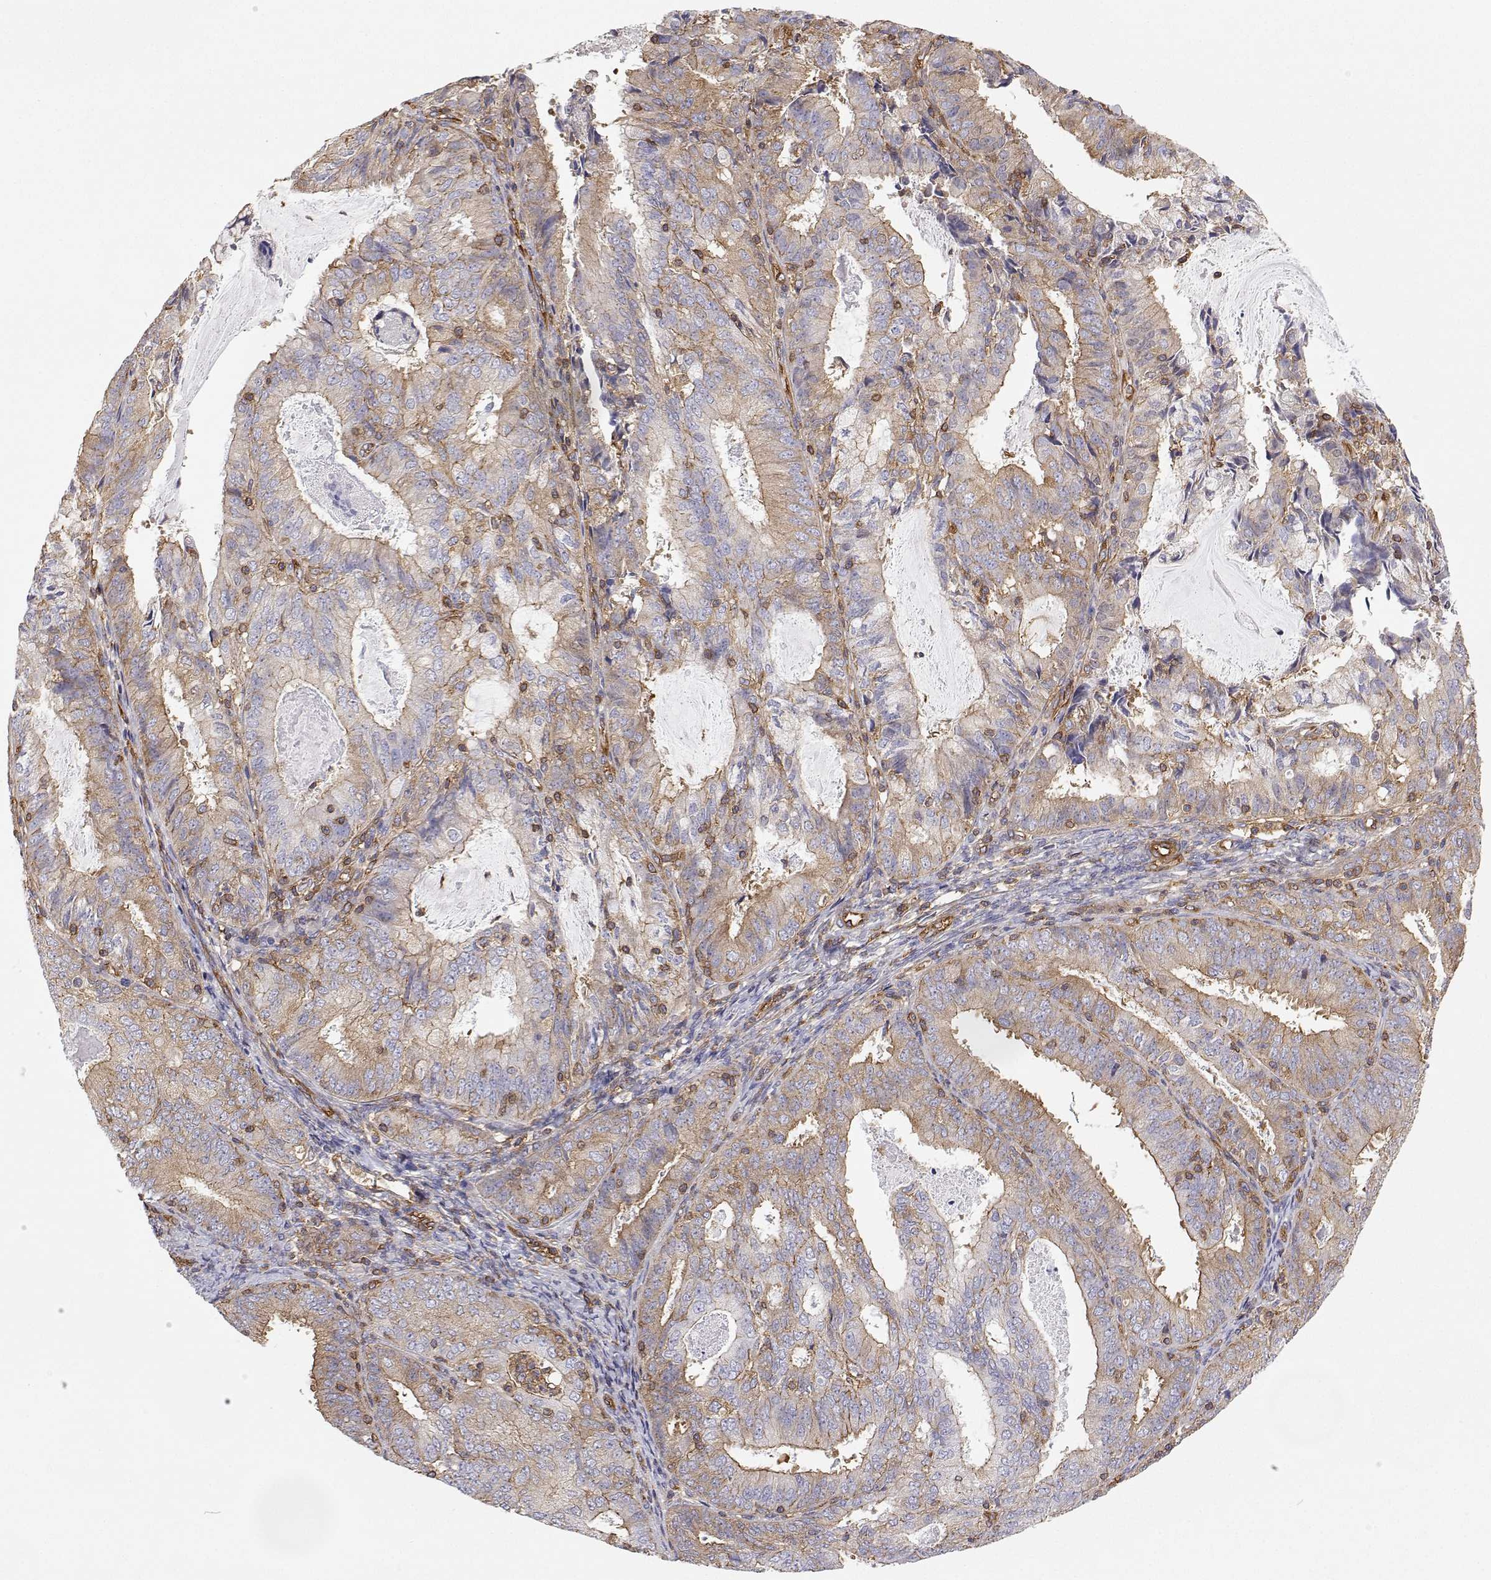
{"staining": {"intensity": "weak", "quantity": "25%-75%", "location": "cytoplasmic/membranous"}, "tissue": "endometrial cancer", "cell_type": "Tumor cells", "image_type": "cancer", "snomed": [{"axis": "morphology", "description": "Adenocarcinoma, NOS"}, {"axis": "topography", "description": "Endometrium"}], "caption": "DAB (3,3'-diaminobenzidine) immunohistochemical staining of endometrial adenocarcinoma exhibits weak cytoplasmic/membranous protein expression in about 25%-75% of tumor cells.", "gene": "MYH9", "patient": {"sex": "female", "age": 57}}